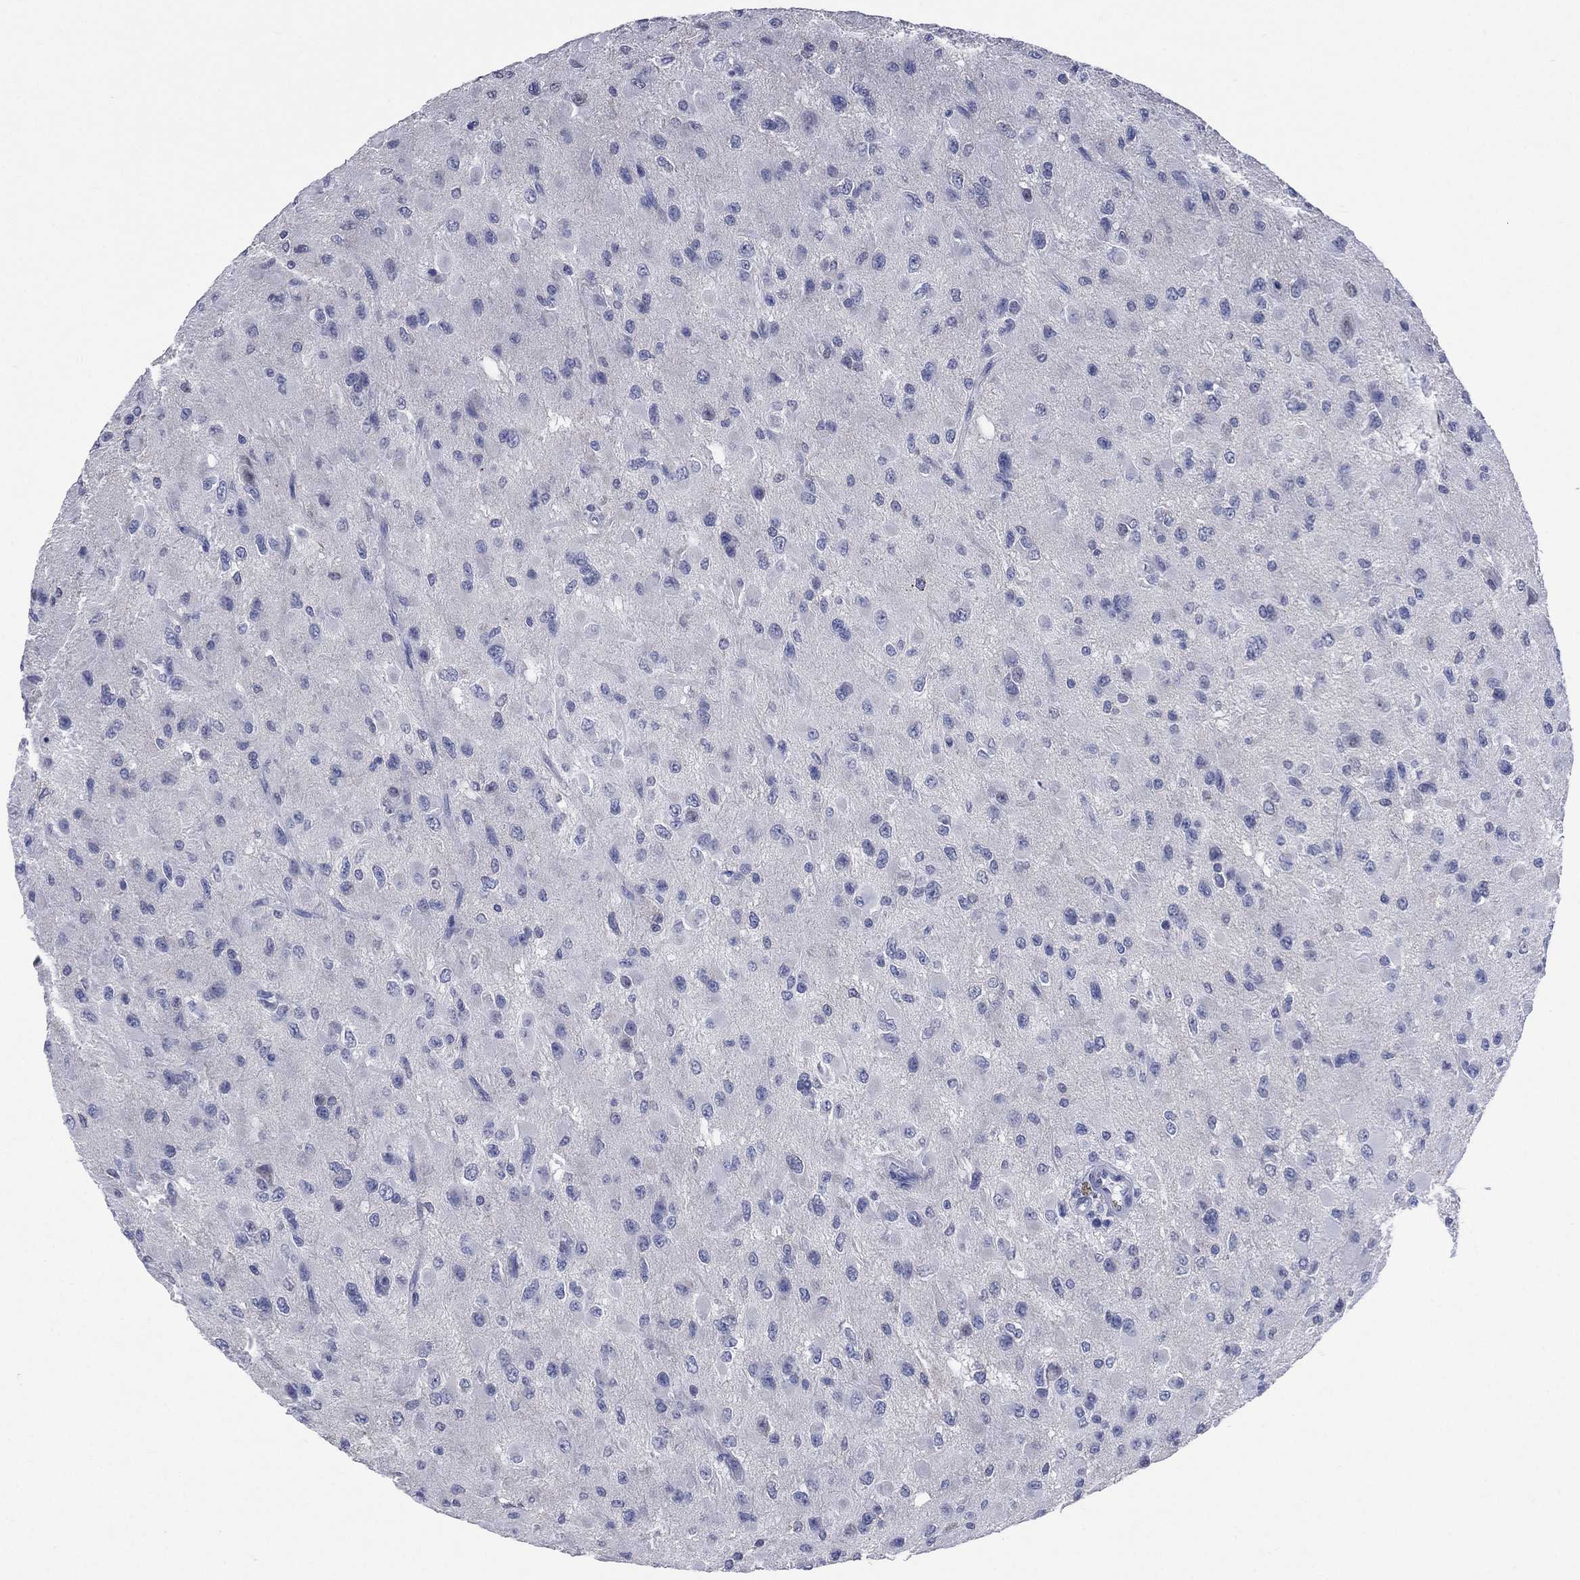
{"staining": {"intensity": "negative", "quantity": "none", "location": "none"}, "tissue": "glioma", "cell_type": "Tumor cells", "image_type": "cancer", "snomed": [{"axis": "morphology", "description": "Glioma, malignant, High grade"}, {"axis": "topography", "description": "Cerebral cortex"}], "caption": "Protein analysis of malignant glioma (high-grade) exhibits no significant expression in tumor cells.", "gene": "AKAP3", "patient": {"sex": "male", "age": 35}}